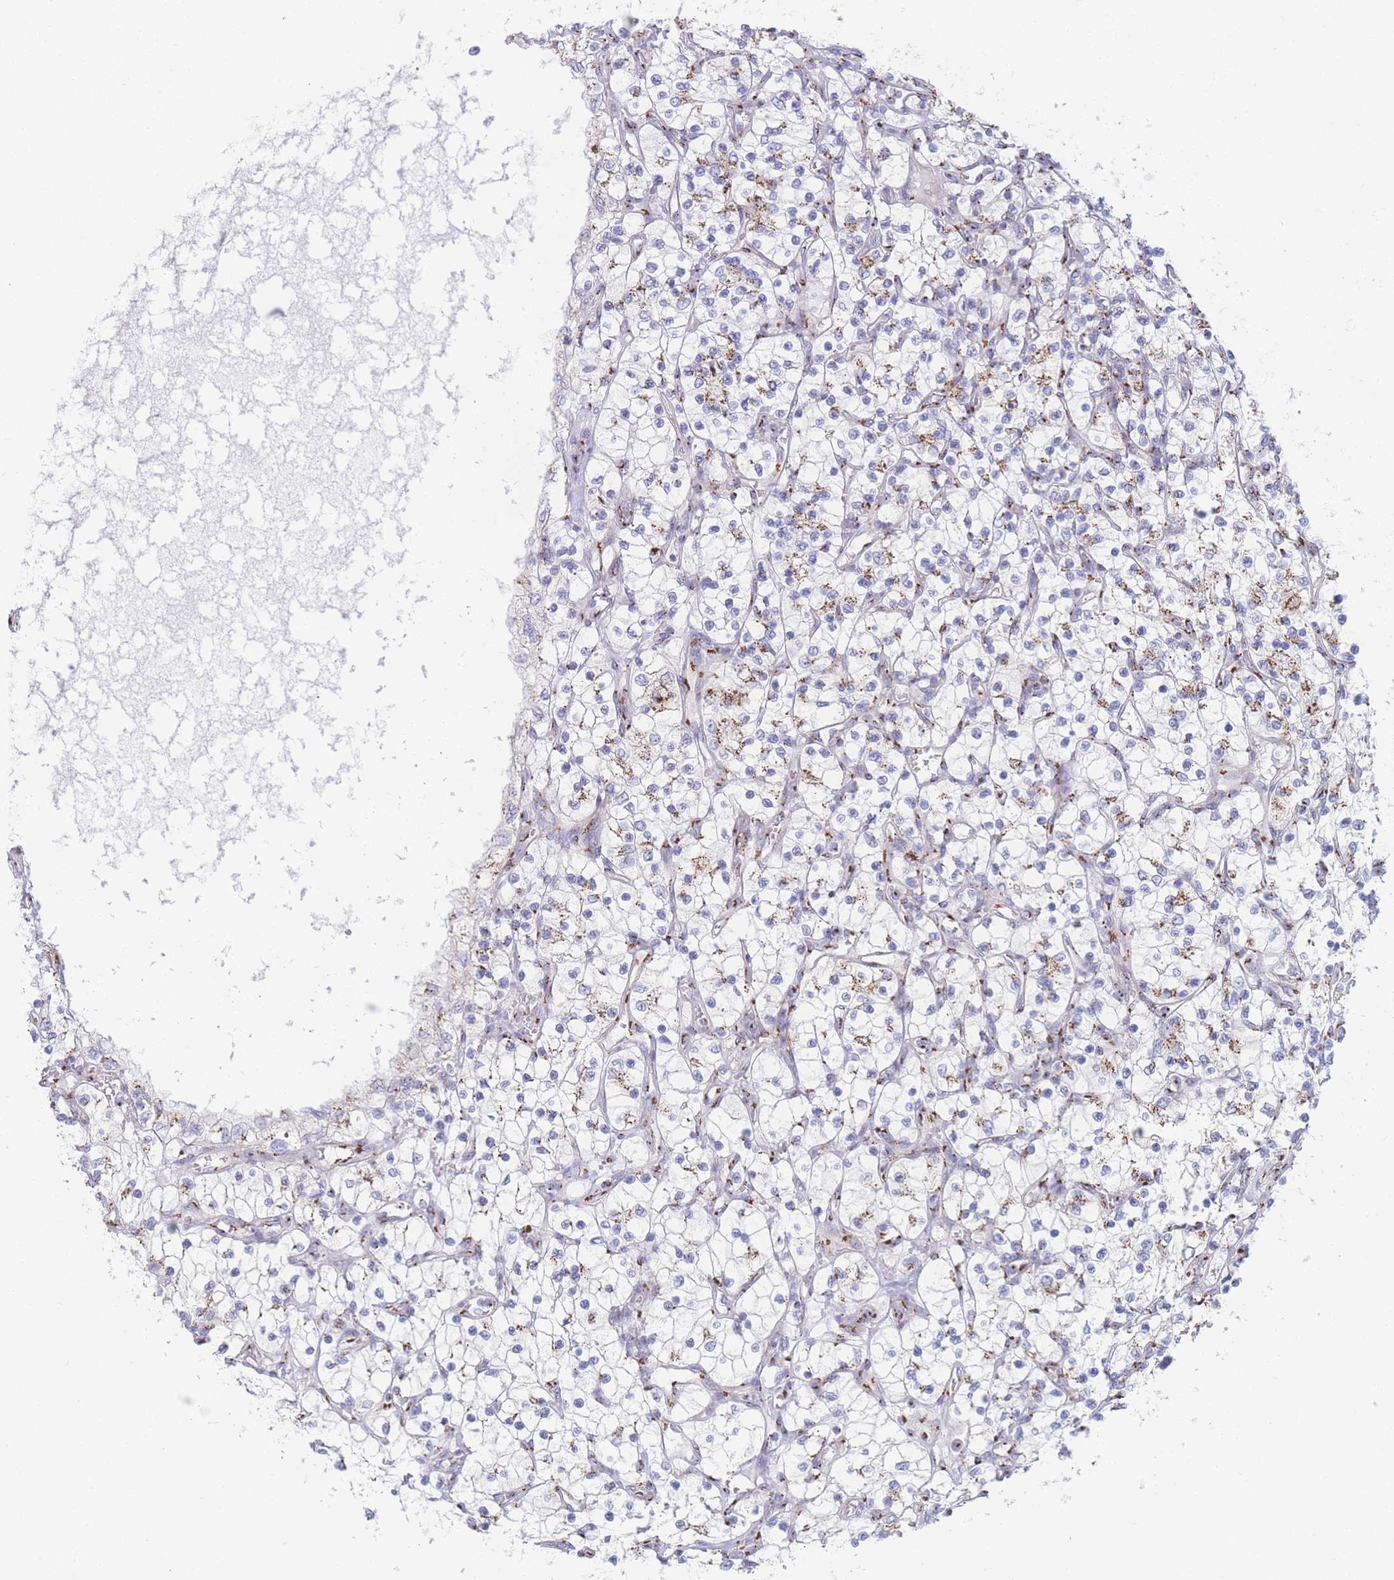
{"staining": {"intensity": "moderate", "quantity": "25%-75%", "location": "cytoplasmic/membranous"}, "tissue": "renal cancer", "cell_type": "Tumor cells", "image_type": "cancer", "snomed": [{"axis": "morphology", "description": "Adenocarcinoma, NOS"}, {"axis": "topography", "description": "Kidney"}], "caption": "Protein staining of adenocarcinoma (renal) tissue reveals moderate cytoplasmic/membranous positivity in about 25%-75% of tumor cells.", "gene": "GOLM2", "patient": {"sex": "female", "age": 69}}